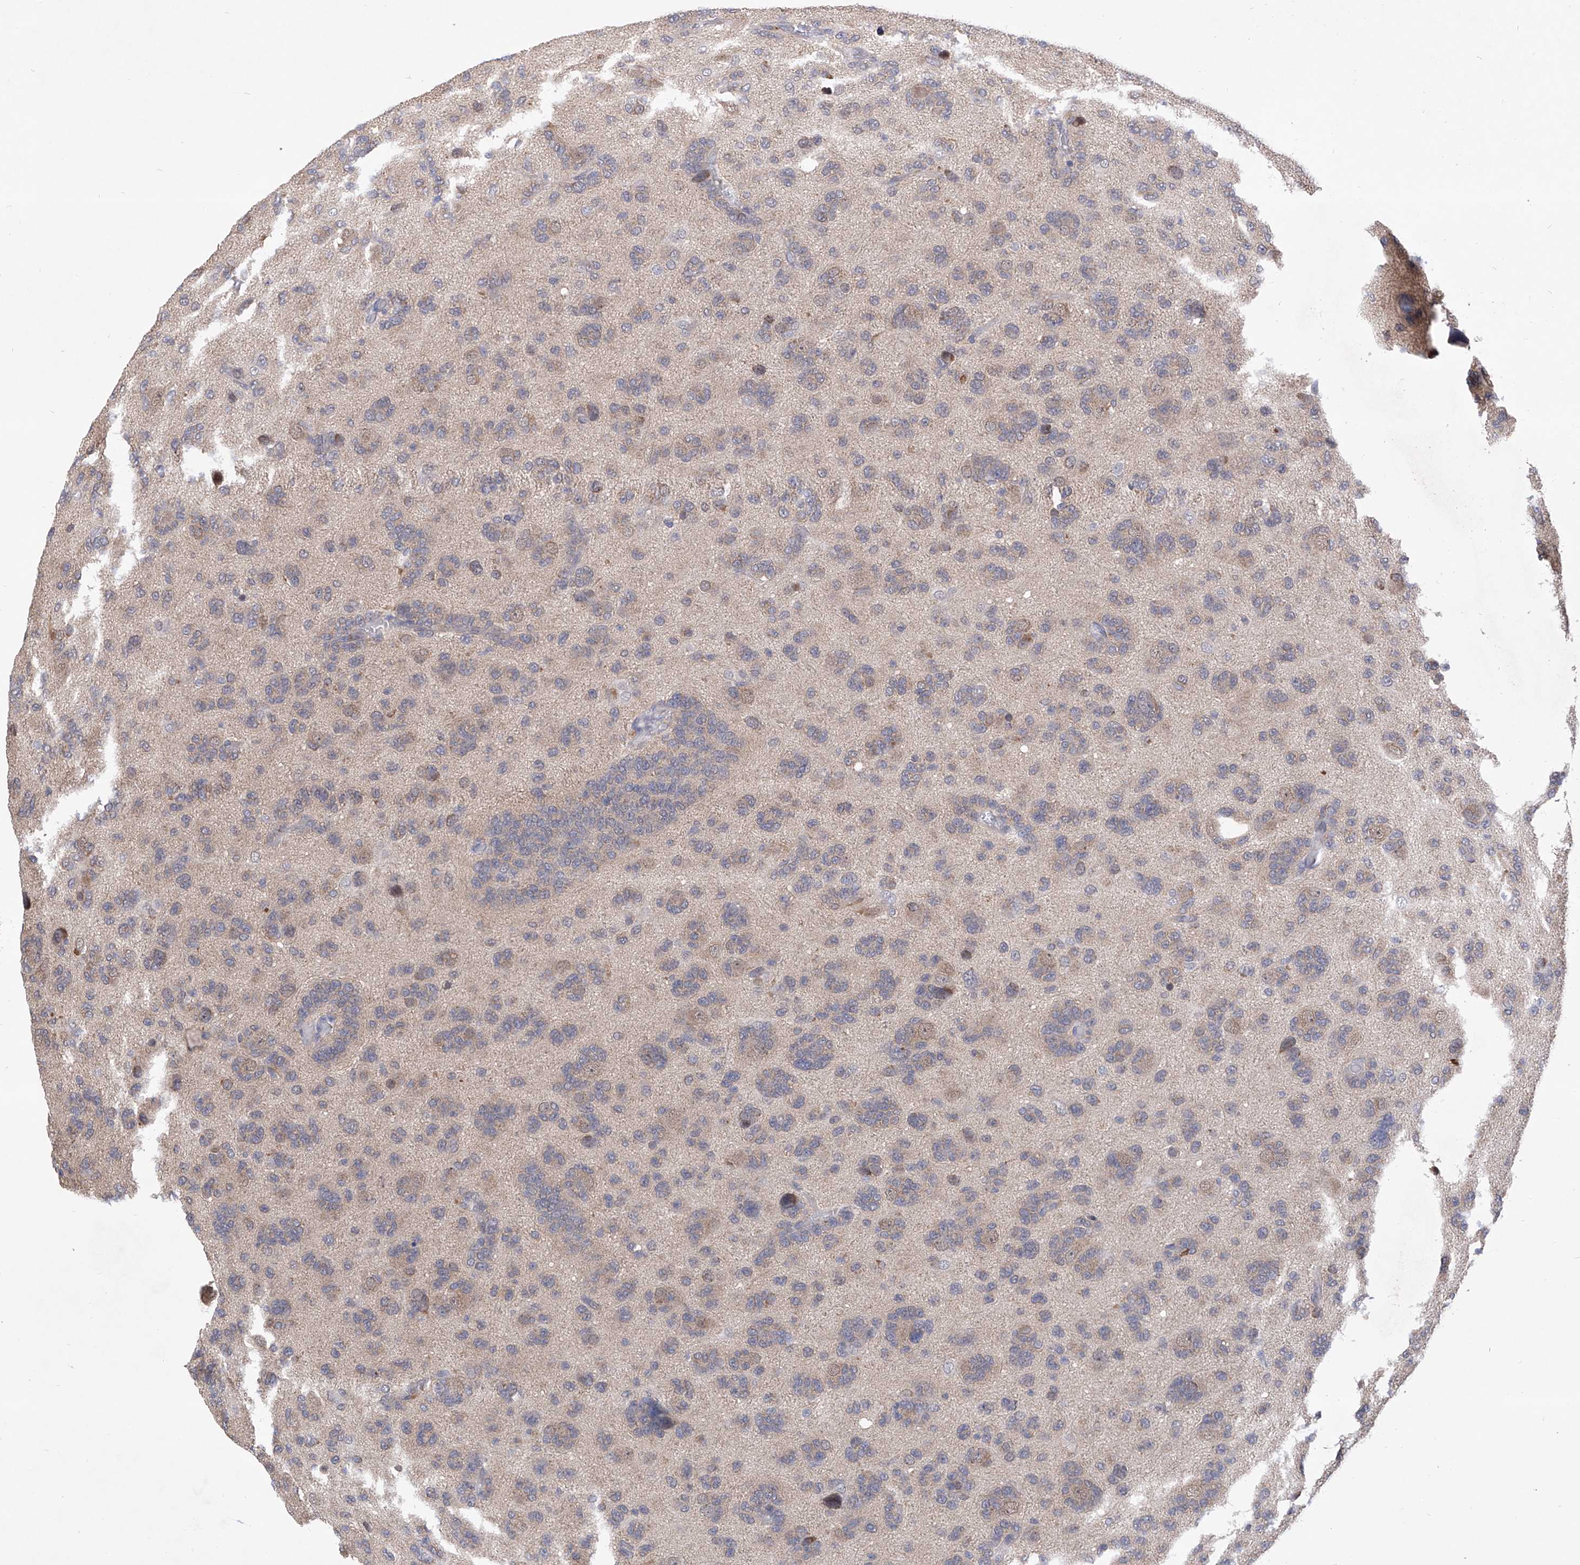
{"staining": {"intensity": "negative", "quantity": "none", "location": "none"}, "tissue": "glioma", "cell_type": "Tumor cells", "image_type": "cancer", "snomed": [{"axis": "morphology", "description": "Glioma, malignant, High grade"}, {"axis": "topography", "description": "Brain"}], "caption": "This image is of glioma stained with immunohistochemistry (IHC) to label a protein in brown with the nuclei are counter-stained blue. There is no staining in tumor cells. (DAB (3,3'-diaminobenzidine) immunohistochemistry (IHC) visualized using brightfield microscopy, high magnification).", "gene": "USP45", "patient": {"sex": "female", "age": 59}}